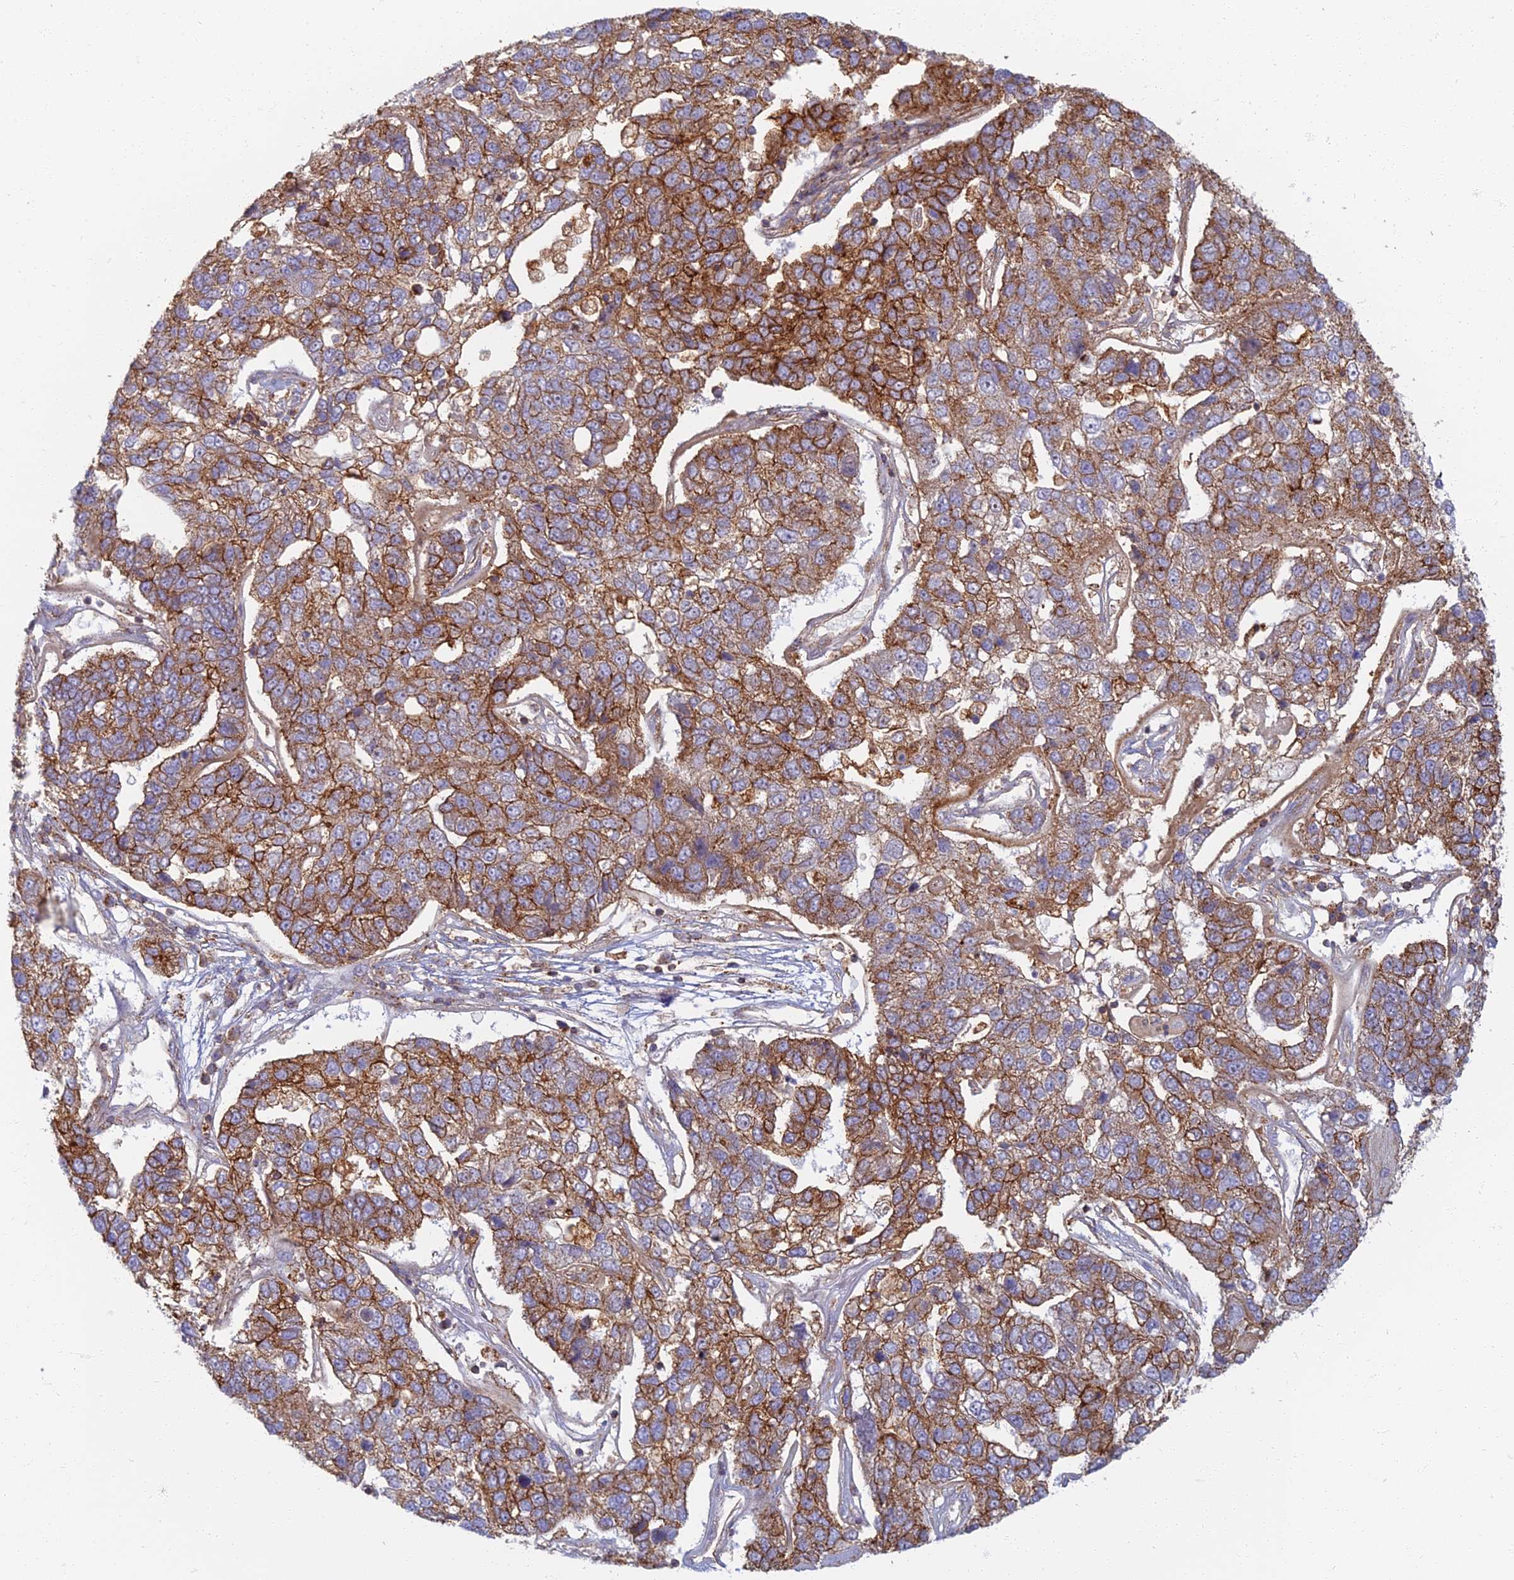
{"staining": {"intensity": "moderate", "quantity": ">75%", "location": "cytoplasmic/membranous"}, "tissue": "pancreatic cancer", "cell_type": "Tumor cells", "image_type": "cancer", "snomed": [{"axis": "morphology", "description": "Adenocarcinoma, NOS"}, {"axis": "topography", "description": "Pancreas"}], "caption": "Immunohistochemical staining of adenocarcinoma (pancreatic) demonstrates medium levels of moderate cytoplasmic/membranous protein positivity in about >75% of tumor cells.", "gene": "CHMP4B", "patient": {"sex": "female", "age": 61}}